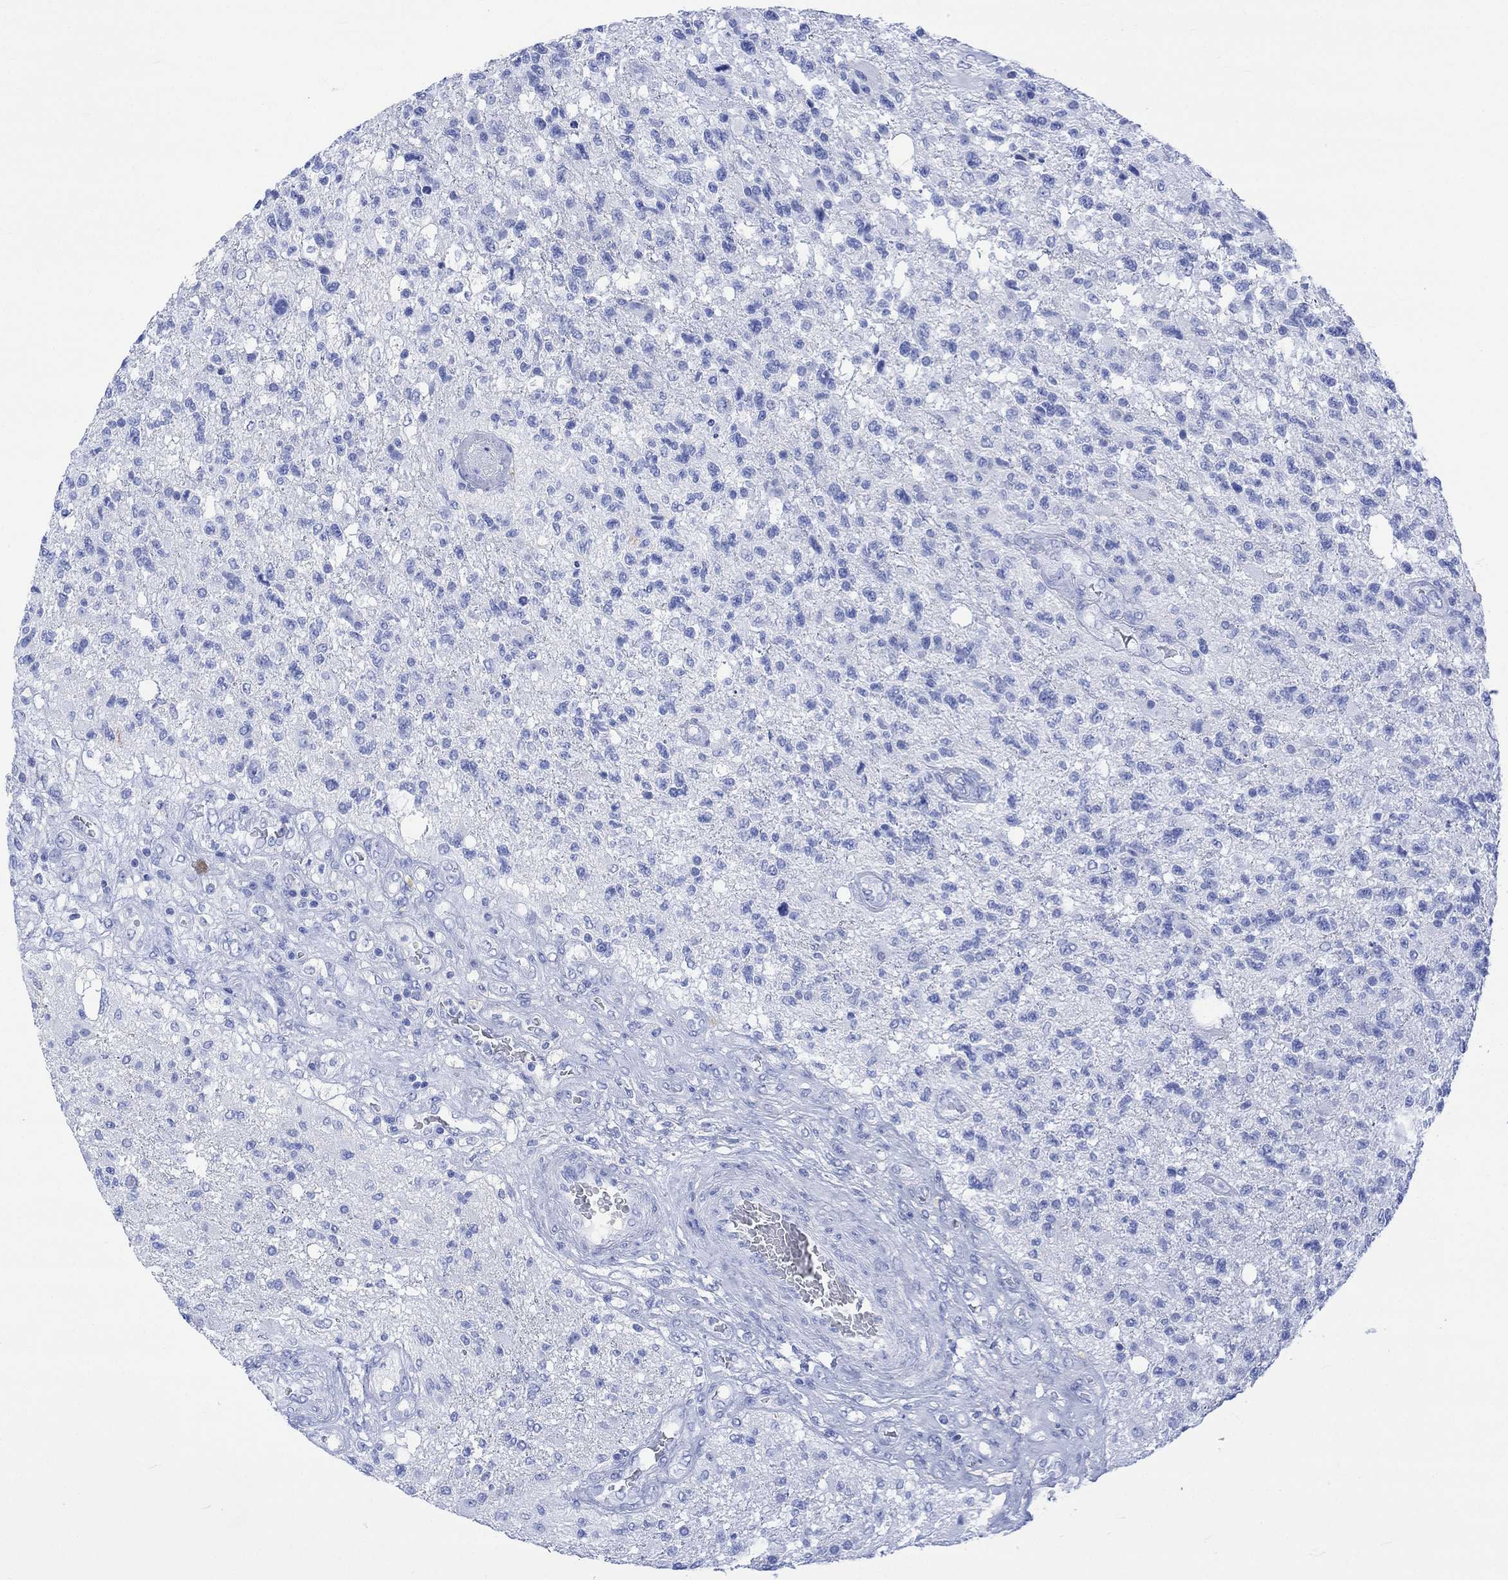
{"staining": {"intensity": "negative", "quantity": "none", "location": "none"}, "tissue": "glioma", "cell_type": "Tumor cells", "image_type": "cancer", "snomed": [{"axis": "morphology", "description": "Glioma, malignant, High grade"}, {"axis": "topography", "description": "Brain"}], "caption": "High magnification brightfield microscopy of malignant glioma (high-grade) stained with DAB (brown) and counterstained with hematoxylin (blue): tumor cells show no significant positivity.", "gene": "CELF4", "patient": {"sex": "male", "age": 56}}